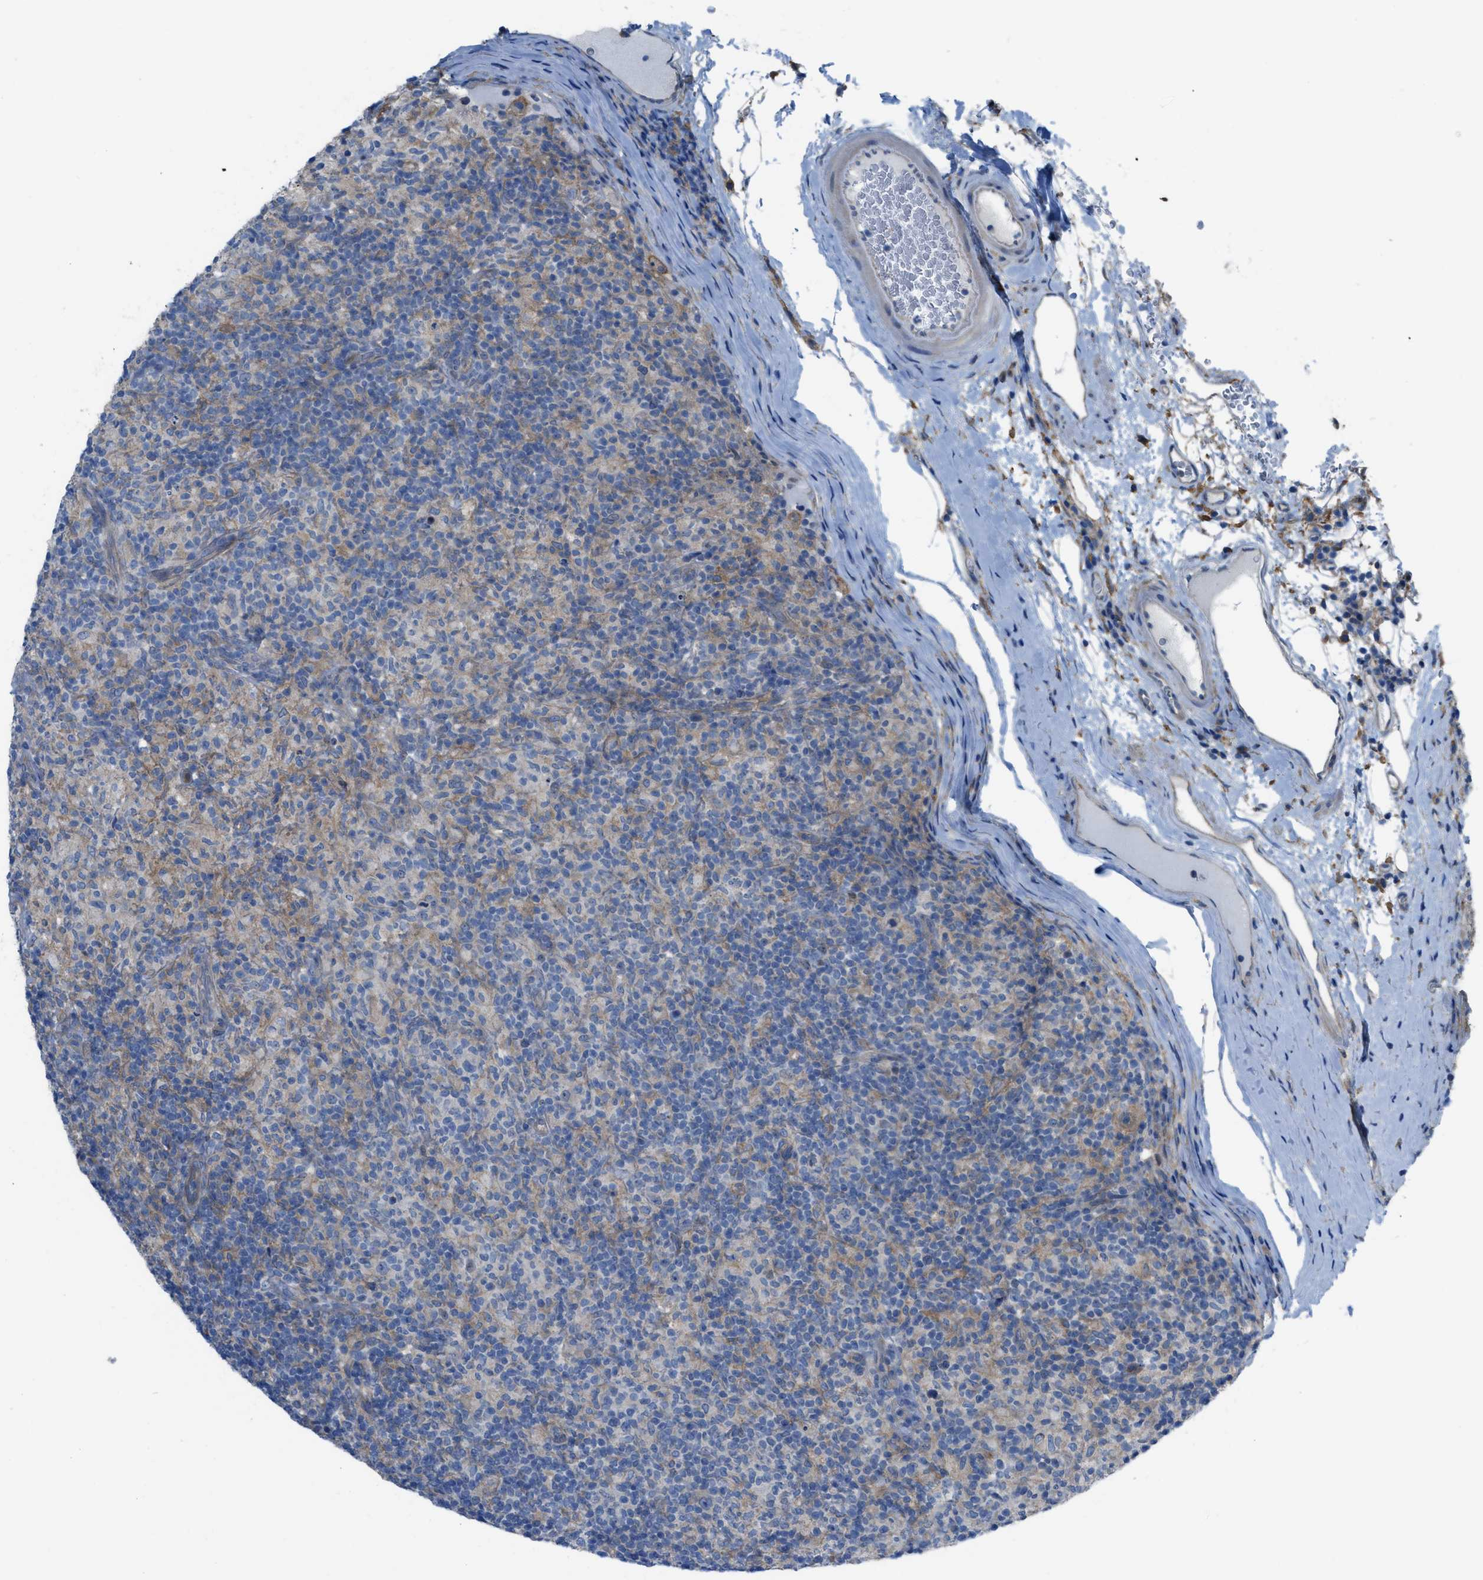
{"staining": {"intensity": "negative", "quantity": "none", "location": "none"}, "tissue": "lymphoma", "cell_type": "Tumor cells", "image_type": "cancer", "snomed": [{"axis": "morphology", "description": "Hodgkin's disease, NOS"}, {"axis": "topography", "description": "Lymph node"}], "caption": "Tumor cells show no significant protein staining in Hodgkin's disease.", "gene": "EGFR", "patient": {"sex": "male", "age": 70}}